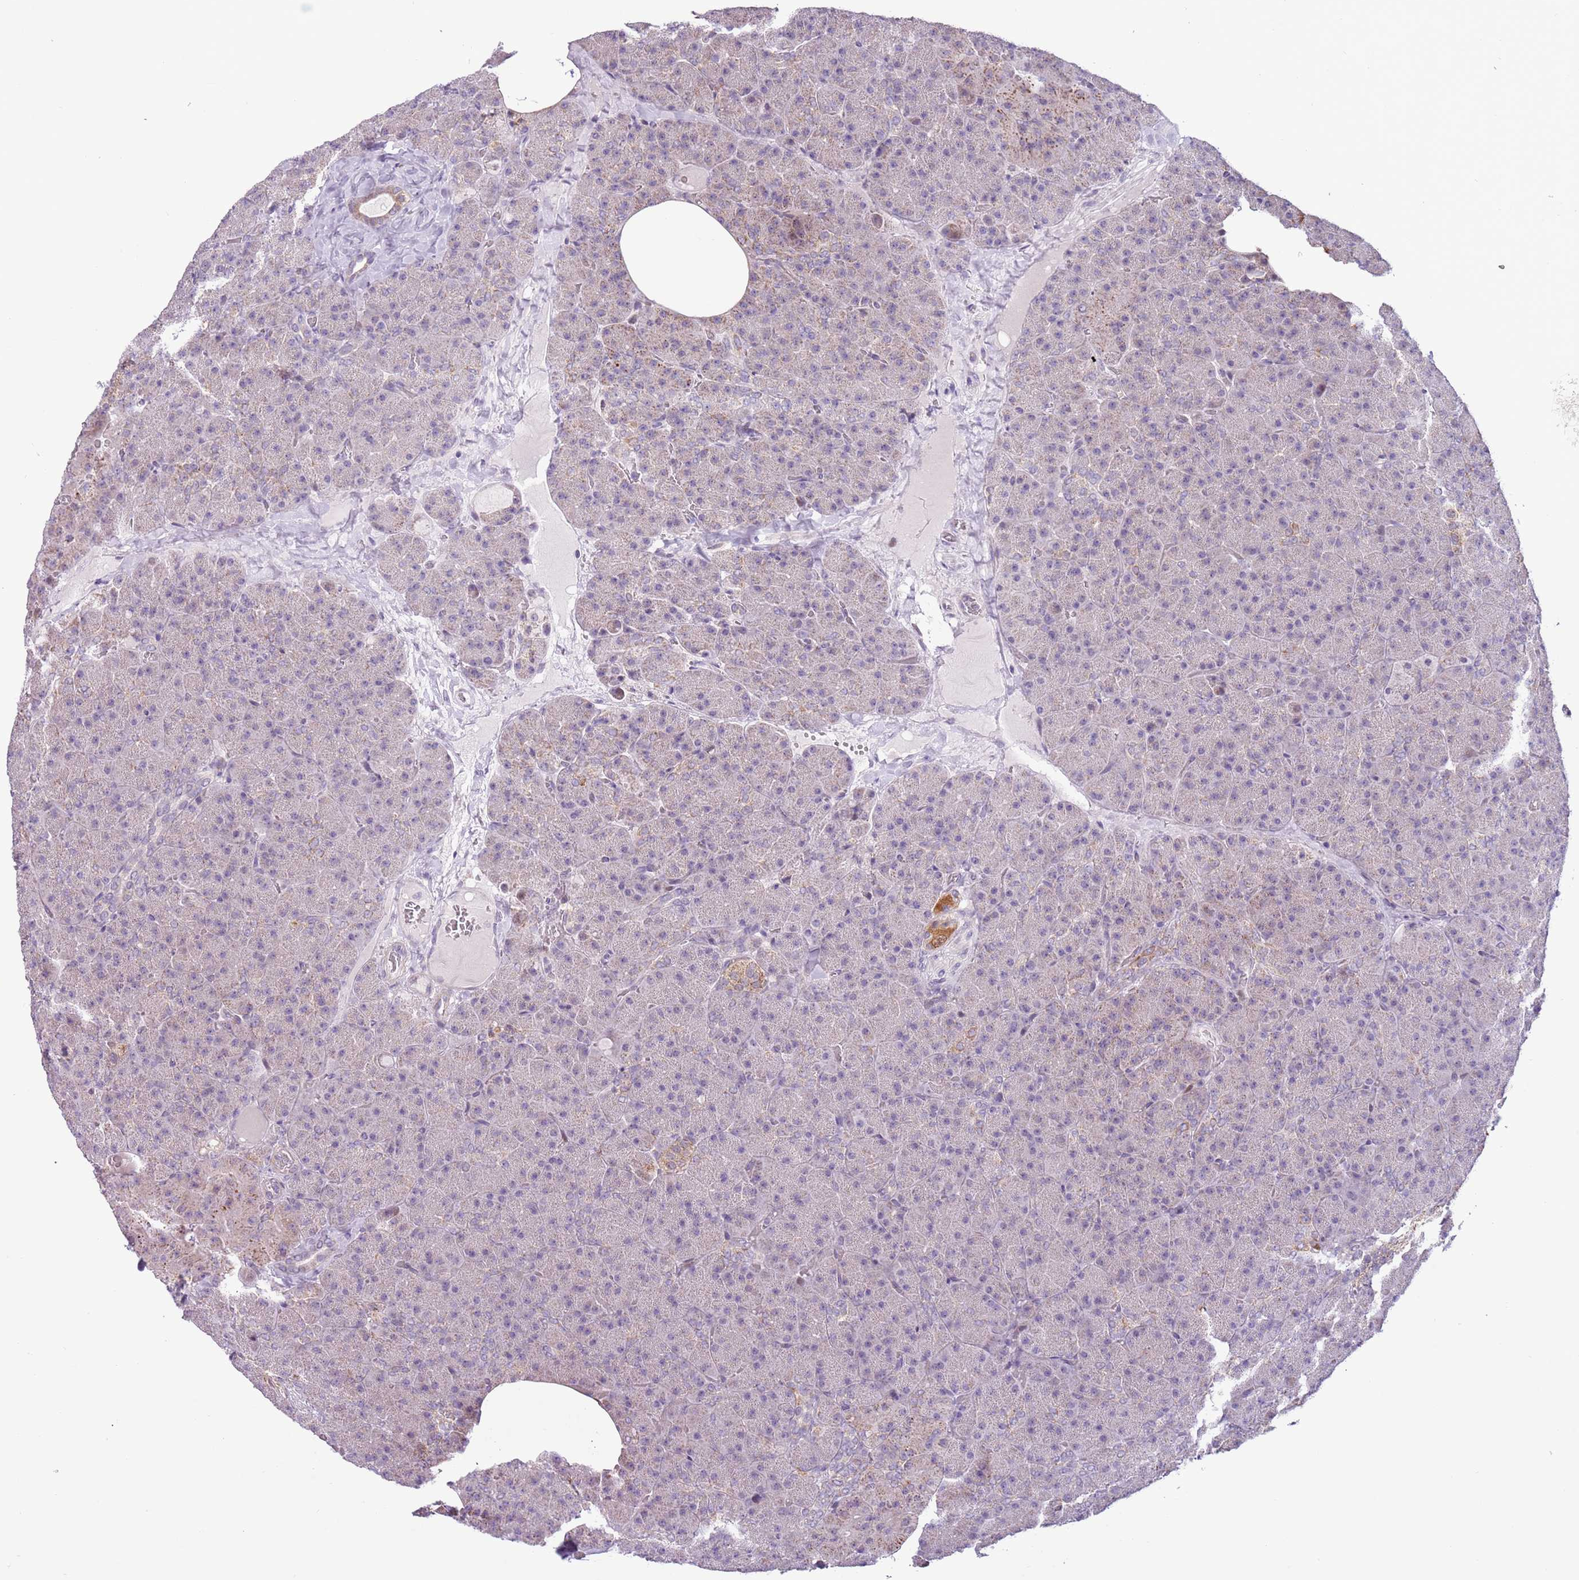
{"staining": {"intensity": "moderate", "quantity": "<25%", "location": "cytoplasmic/membranous"}, "tissue": "pancreas", "cell_type": "Exocrine glandular cells", "image_type": "normal", "snomed": [{"axis": "morphology", "description": "Normal tissue, NOS"}, {"axis": "morphology", "description": "Carcinoid, malignant, NOS"}, {"axis": "topography", "description": "Pancreas"}], "caption": "High-power microscopy captured an immunohistochemistry histopathology image of benign pancreas, revealing moderate cytoplasmic/membranous expression in approximately <25% of exocrine glandular cells.", "gene": "MLLT11", "patient": {"sex": "female", "age": 35}}